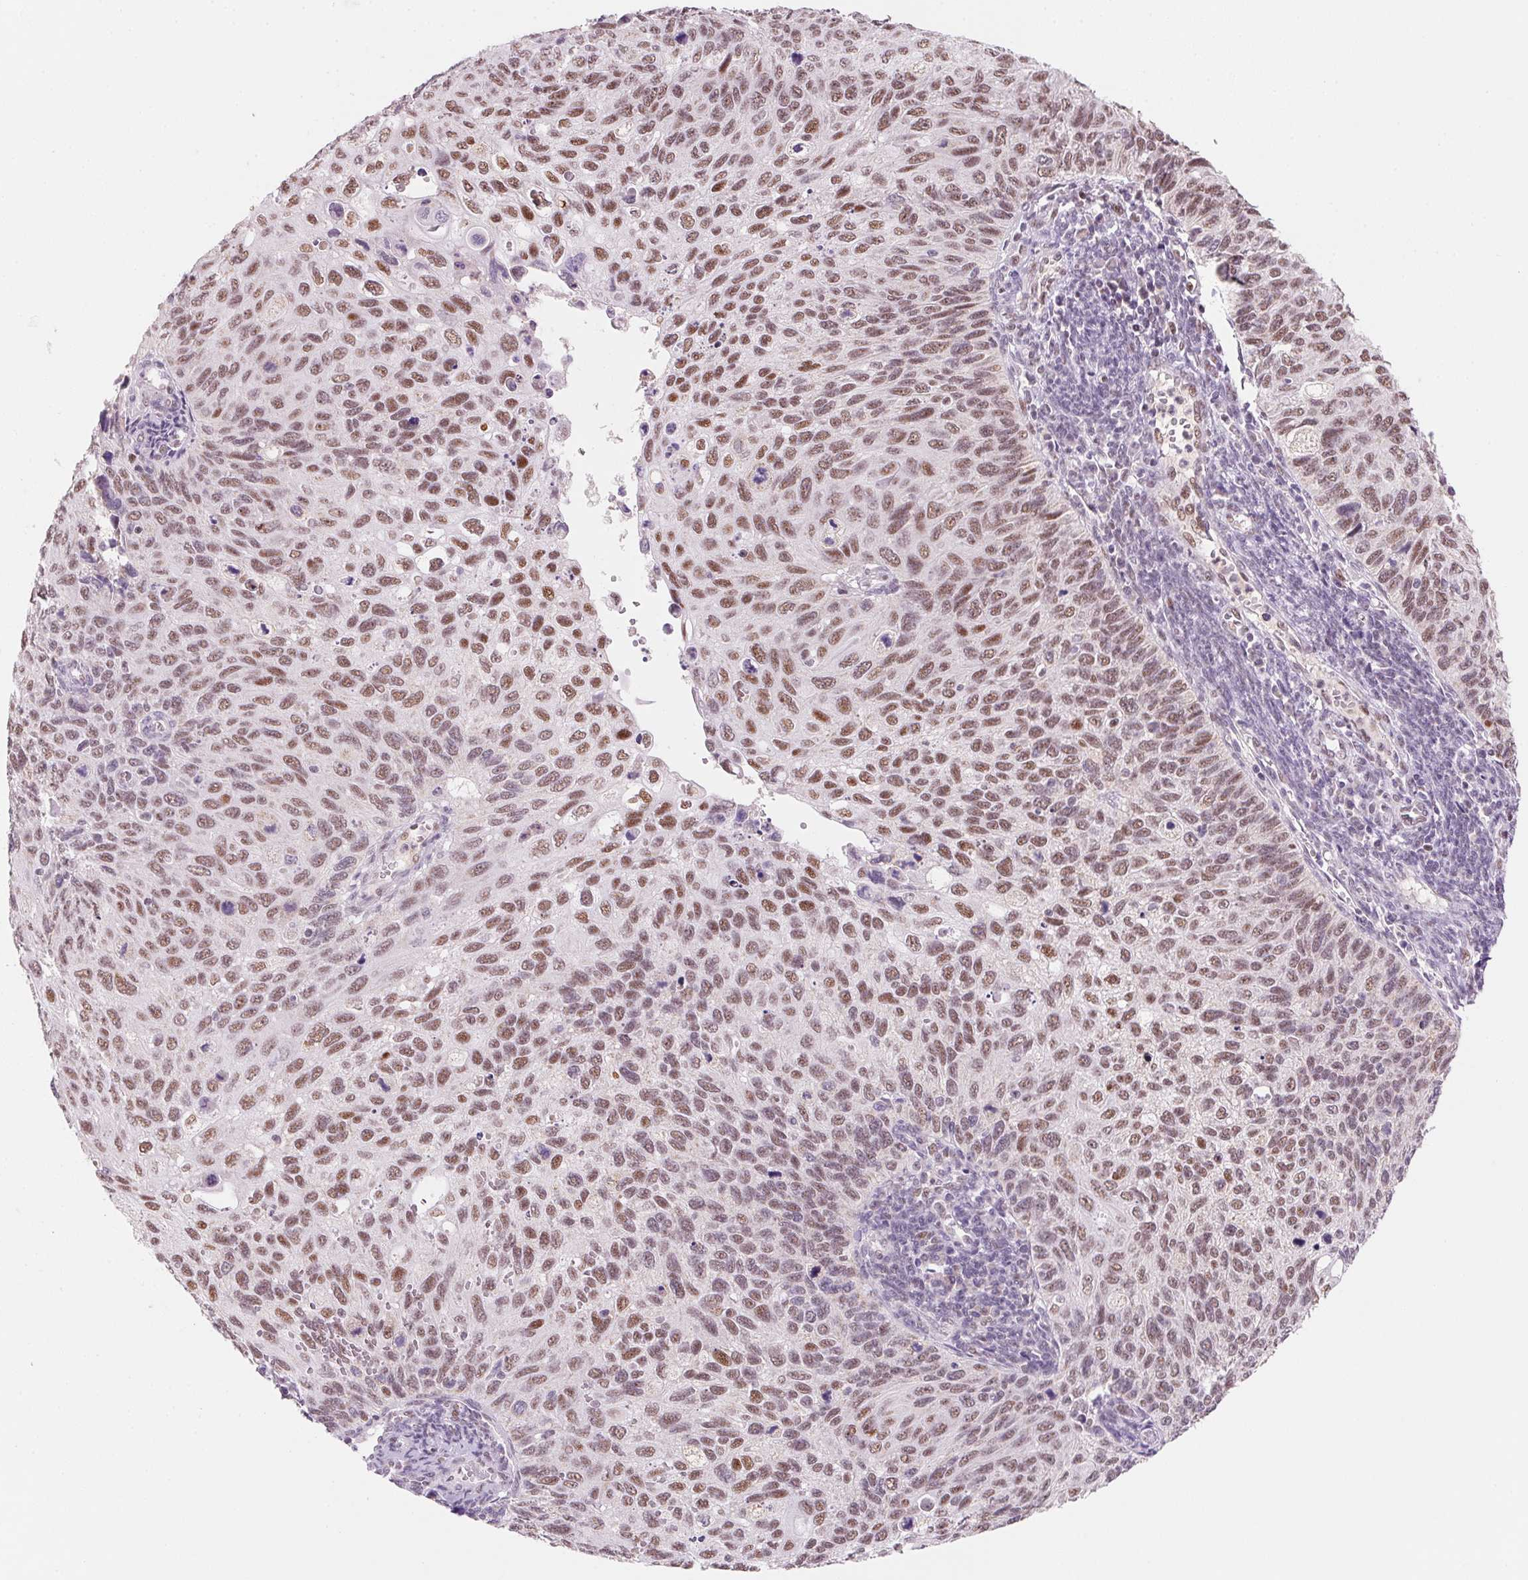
{"staining": {"intensity": "moderate", "quantity": ">75%", "location": "nuclear"}, "tissue": "cervical cancer", "cell_type": "Tumor cells", "image_type": "cancer", "snomed": [{"axis": "morphology", "description": "Squamous cell carcinoma, NOS"}, {"axis": "topography", "description": "Cervix"}], "caption": "Immunohistochemistry staining of cervical cancer (squamous cell carcinoma), which exhibits medium levels of moderate nuclear expression in approximately >75% of tumor cells indicating moderate nuclear protein staining. The staining was performed using DAB (3,3'-diaminobenzidine) (brown) for protein detection and nuclei were counterstained in hematoxylin (blue).", "gene": "DPPA5", "patient": {"sex": "female", "age": 70}}